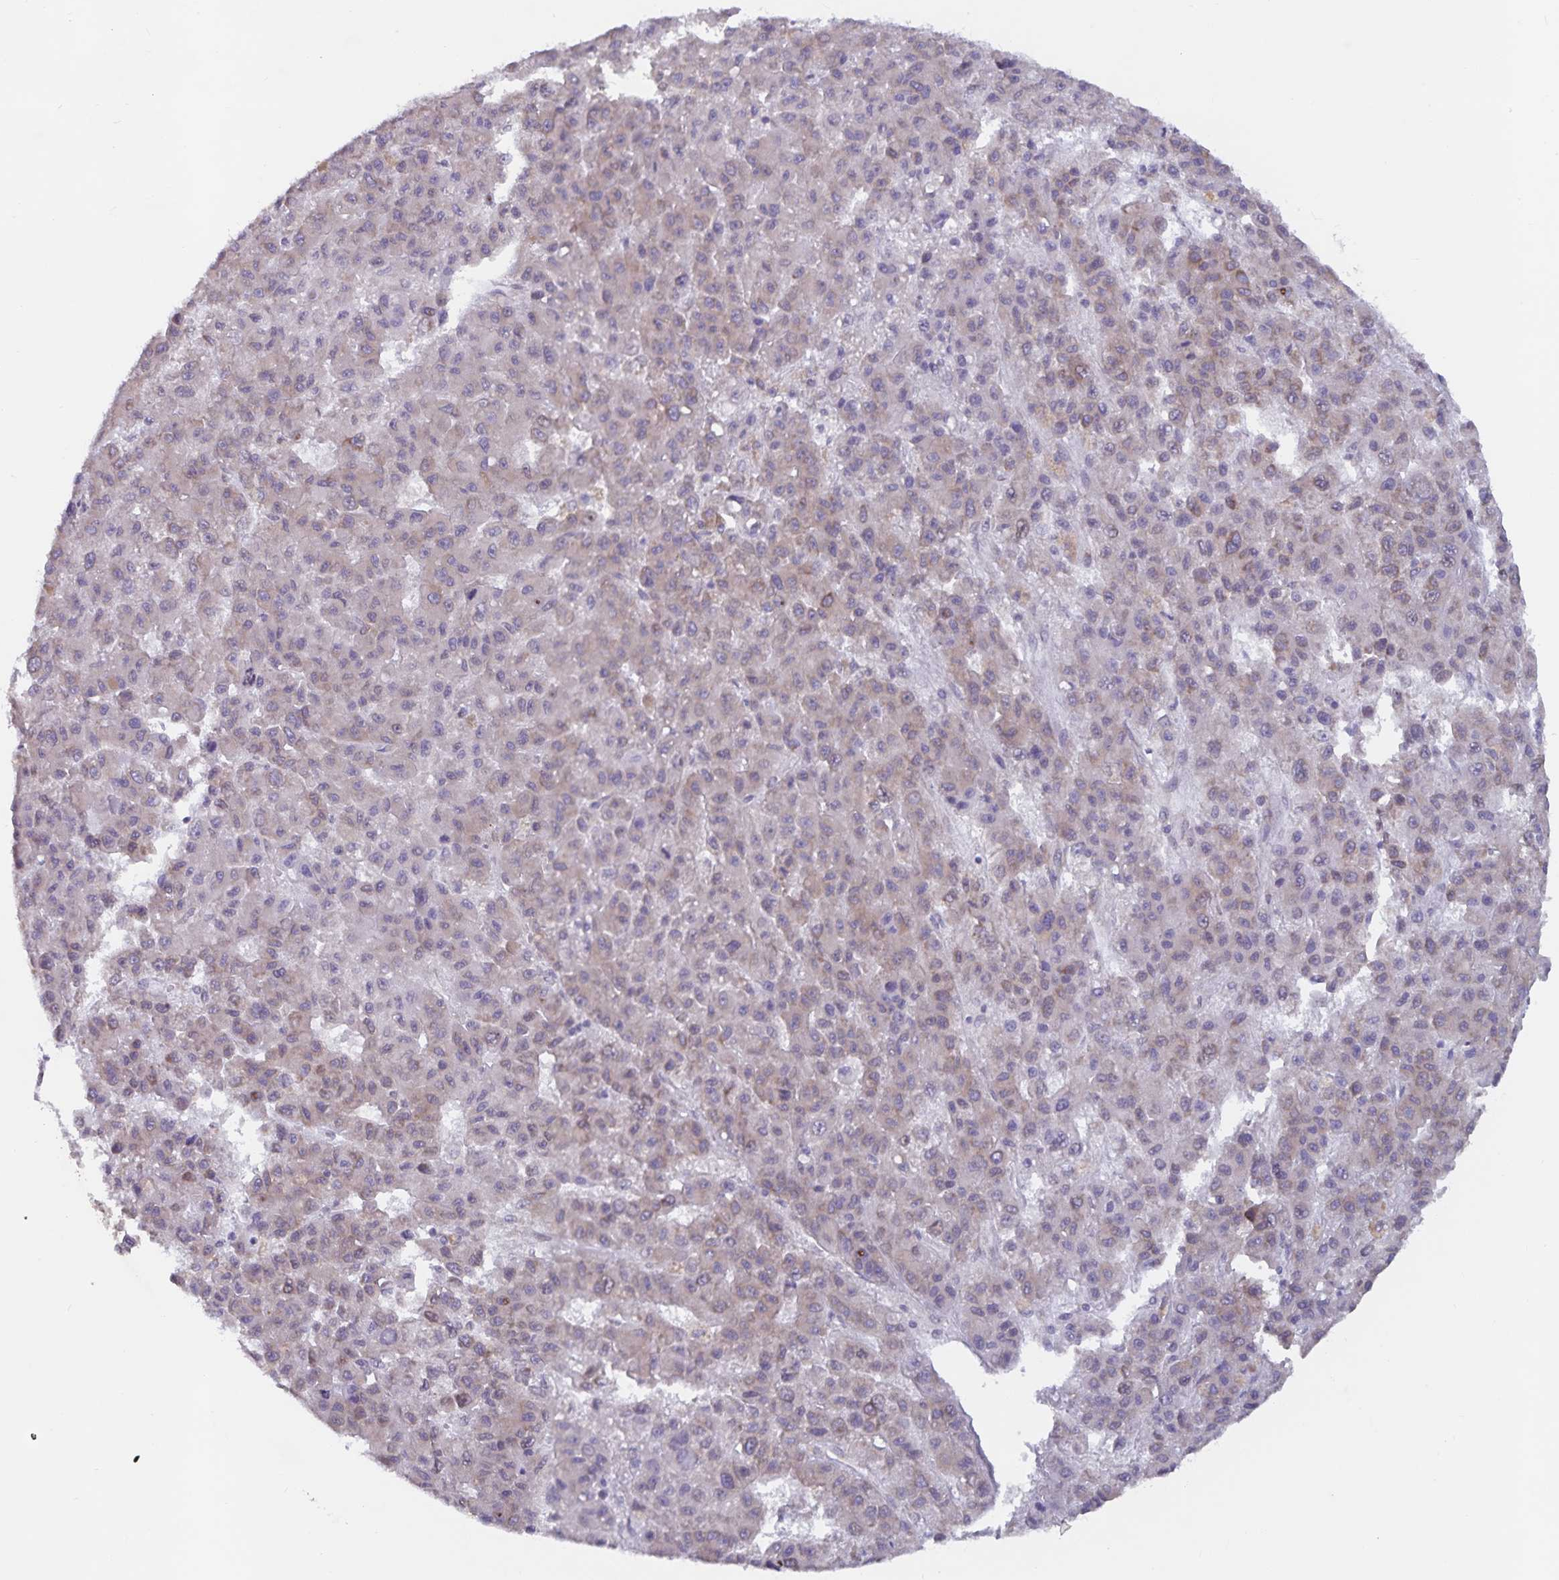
{"staining": {"intensity": "weak", "quantity": ">75%", "location": "cytoplasmic/membranous"}, "tissue": "liver cancer", "cell_type": "Tumor cells", "image_type": "cancer", "snomed": [{"axis": "morphology", "description": "Carcinoma, Hepatocellular, NOS"}, {"axis": "topography", "description": "Liver"}], "caption": "This photomicrograph displays liver cancer (hepatocellular carcinoma) stained with IHC to label a protein in brown. The cytoplasmic/membranous of tumor cells show weak positivity for the protein. Nuclei are counter-stained blue.", "gene": "FAM120A", "patient": {"sex": "male", "age": 70}}